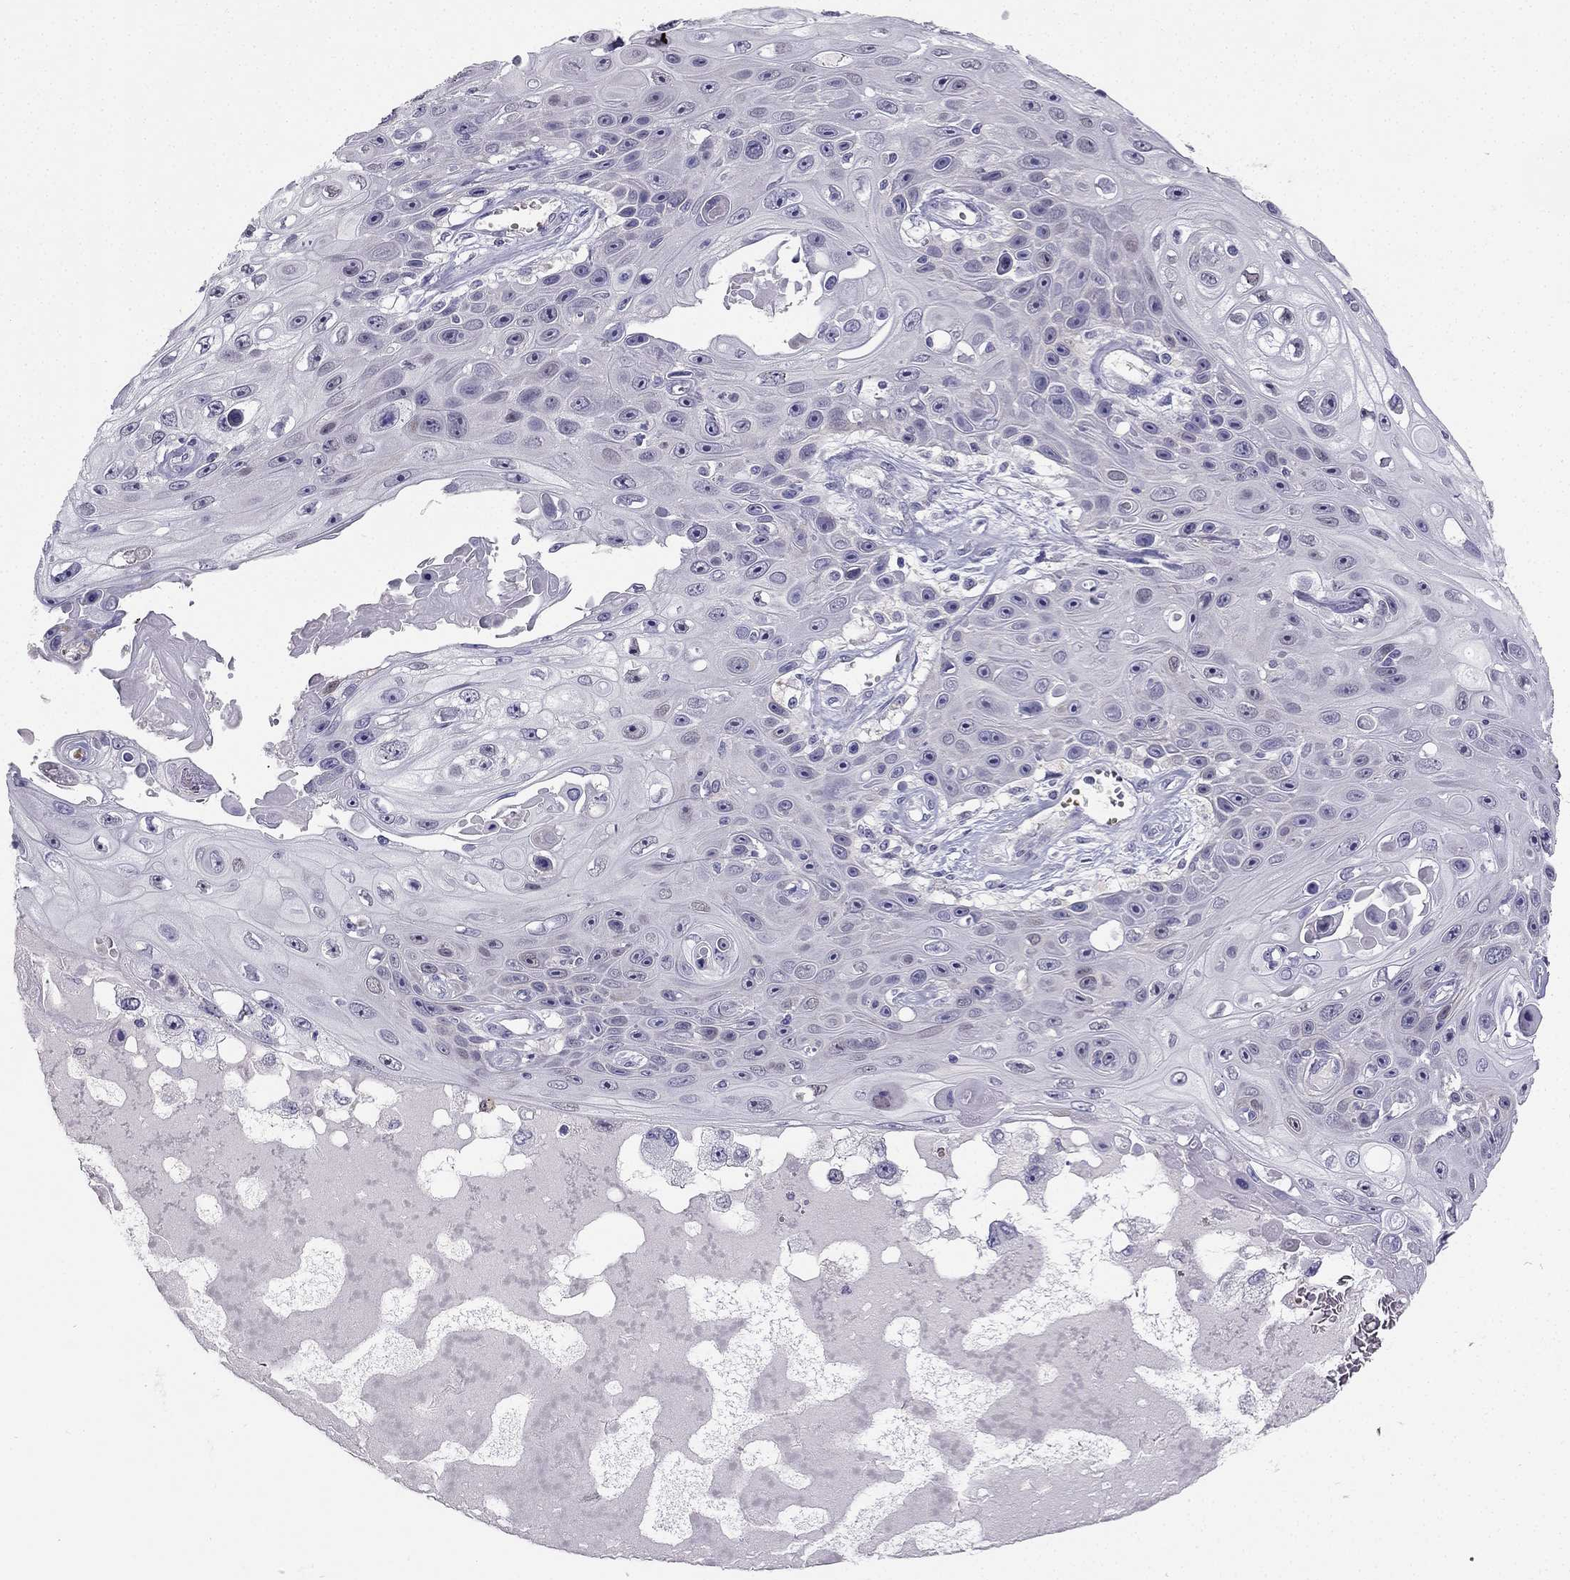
{"staining": {"intensity": "negative", "quantity": "none", "location": "none"}, "tissue": "skin cancer", "cell_type": "Tumor cells", "image_type": "cancer", "snomed": [{"axis": "morphology", "description": "Squamous cell carcinoma, NOS"}, {"axis": "topography", "description": "Skin"}], "caption": "DAB (3,3'-diaminobenzidine) immunohistochemical staining of skin cancer (squamous cell carcinoma) shows no significant expression in tumor cells.", "gene": "RSPH14", "patient": {"sex": "male", "age": 82}}